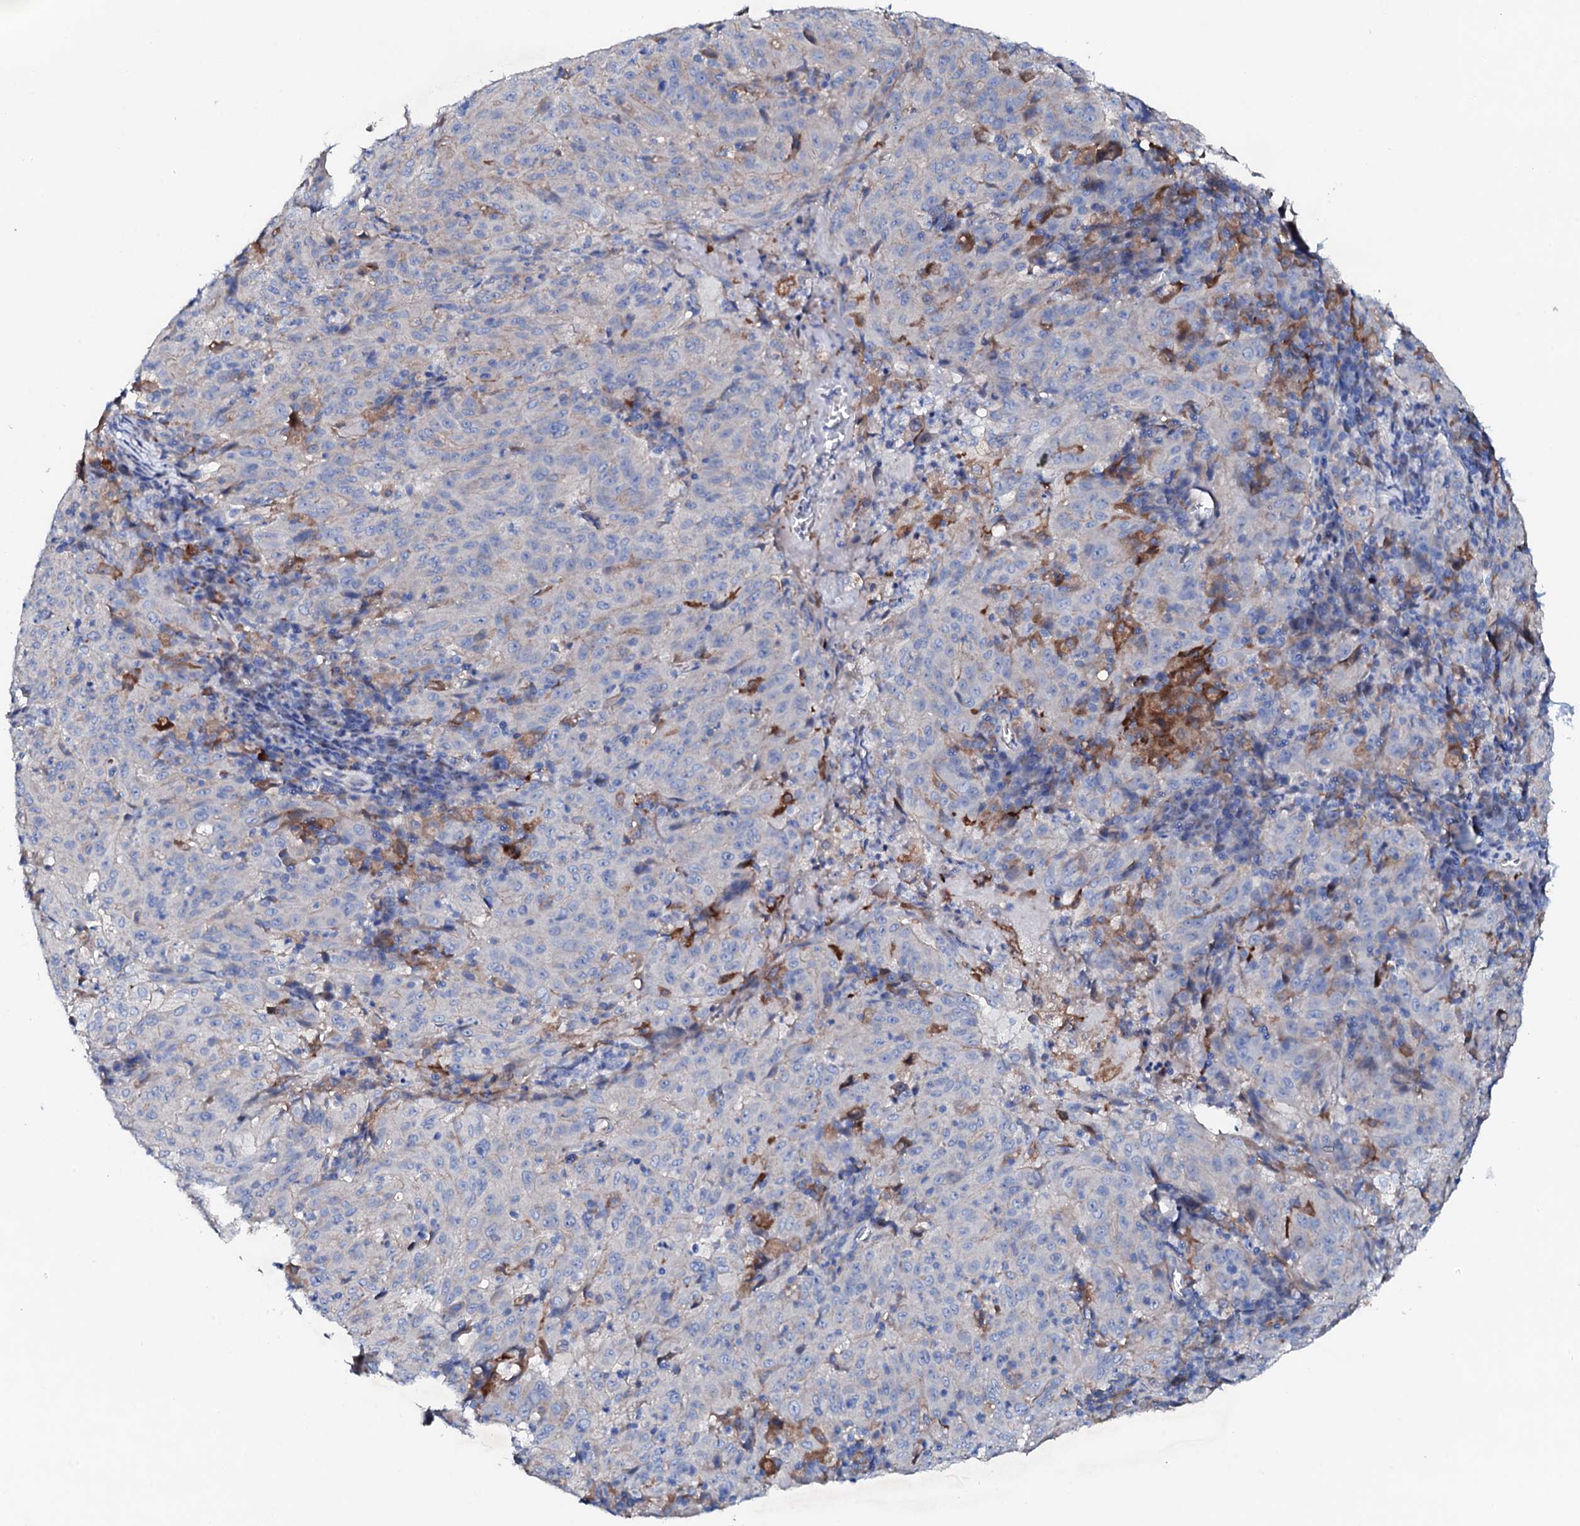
{"staining": {"intensity": "negative", "quantity": "none", "location": "none"}, "tissue": "pancreatic cancer", "cell_type": "Tumor cells", "image_type": "cancer", "snomed": [{"axis": "morphology", "description": "Adenocarcinoma, NOS"}, {"axis": "topography", "description": "Pancreas"}], "caption": "IHC of adenocarcinoma (pancreatic) reveals no expression in tumor cells.", "gene": "TRDN", "patient": {"sex": "male", "age": 63}}